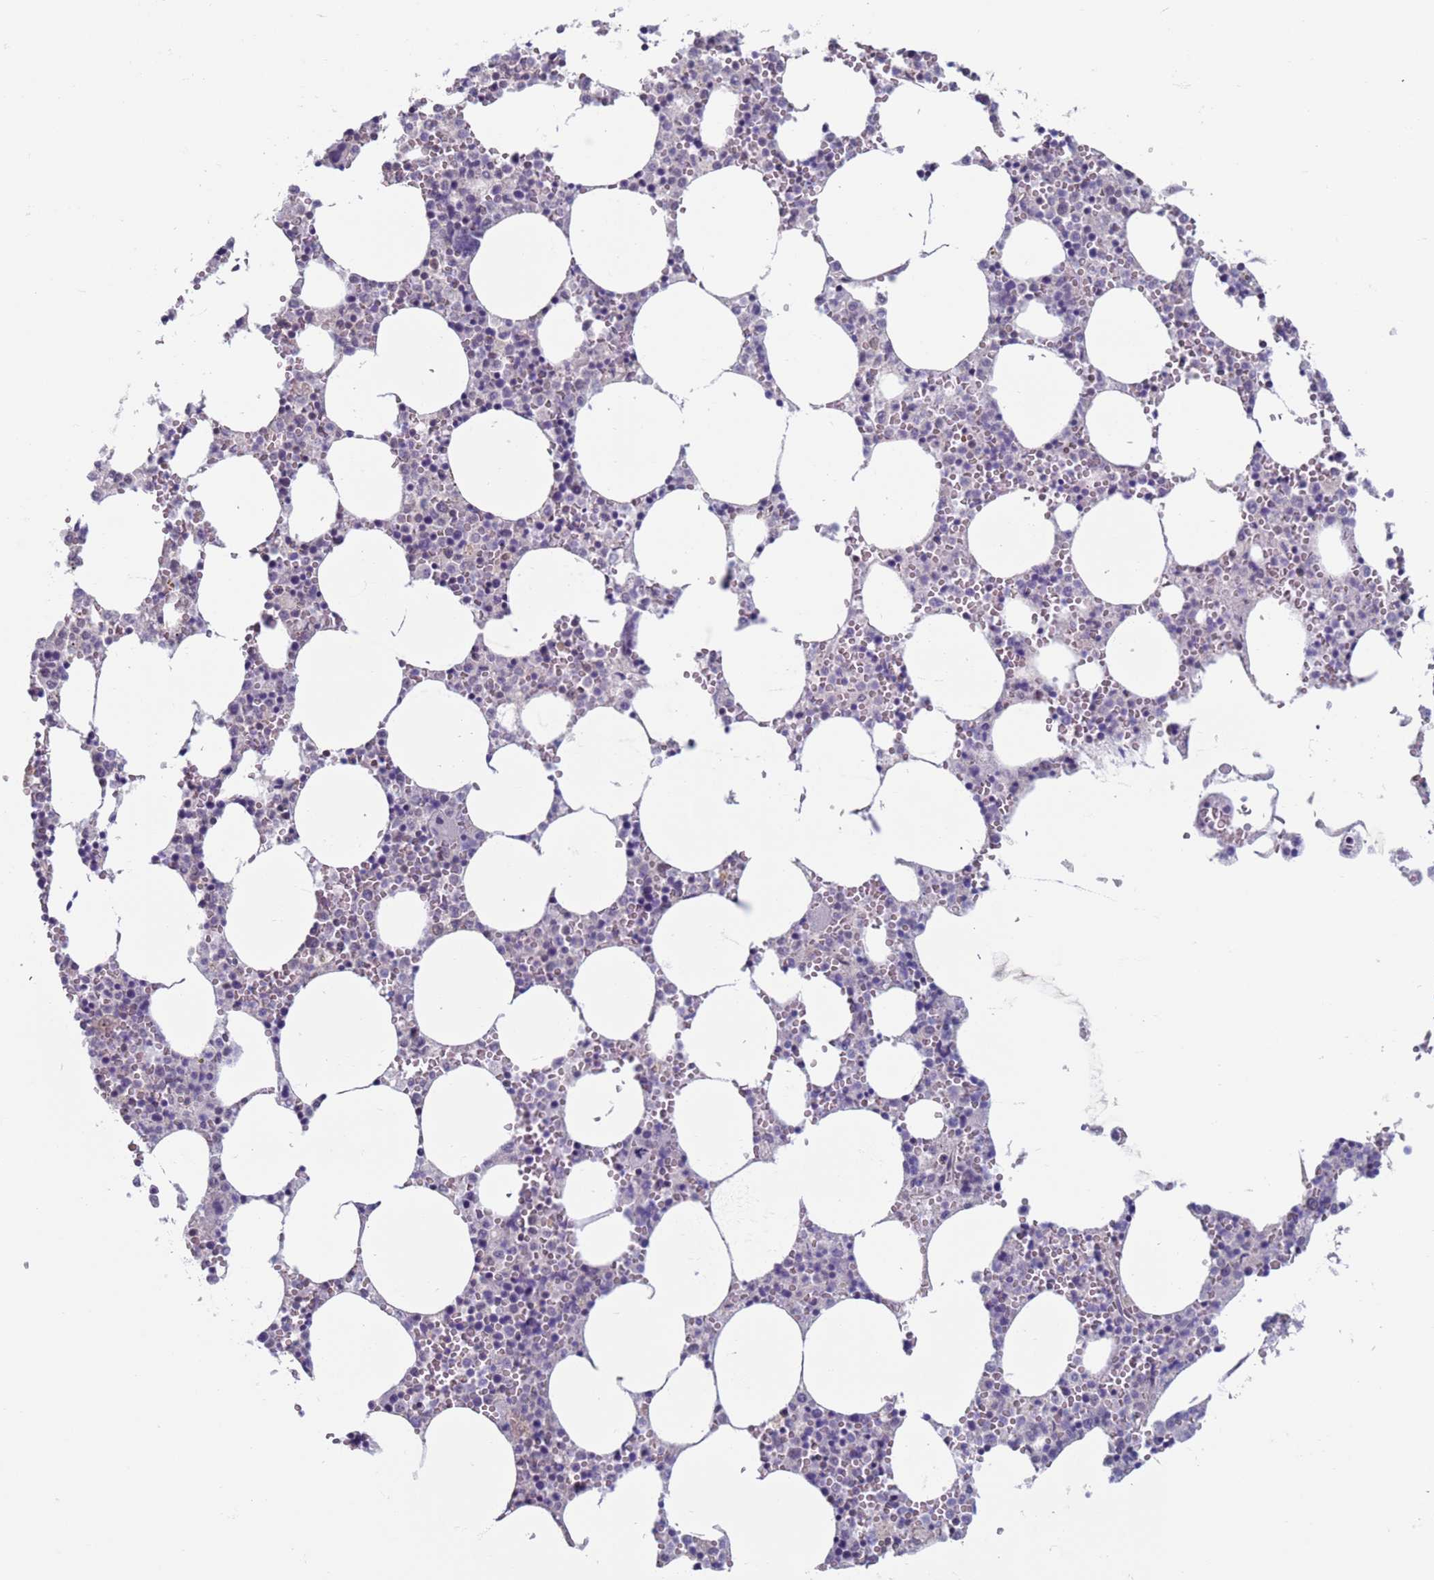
{"staining": {"intensity": "negative", "quantity": "none", "location": "none"}, "tissue": "bone marrow", "cell_type": "Hematopoietic cells", "image_type": "normal", "snomed": [{"axis": "morphology", "description": "Normal tissue, NOS"}, {"axis": "topography", "description": "Bone marrow"}], "caption": "Immunohistochemistry micrograph of unremarkable bone marrow: human bone marrow stained with DAB exhibits no significant protein expression in hematopoietic cells.", "gene": "SAE1", "patient": {"sex": "female", "age": 64}}